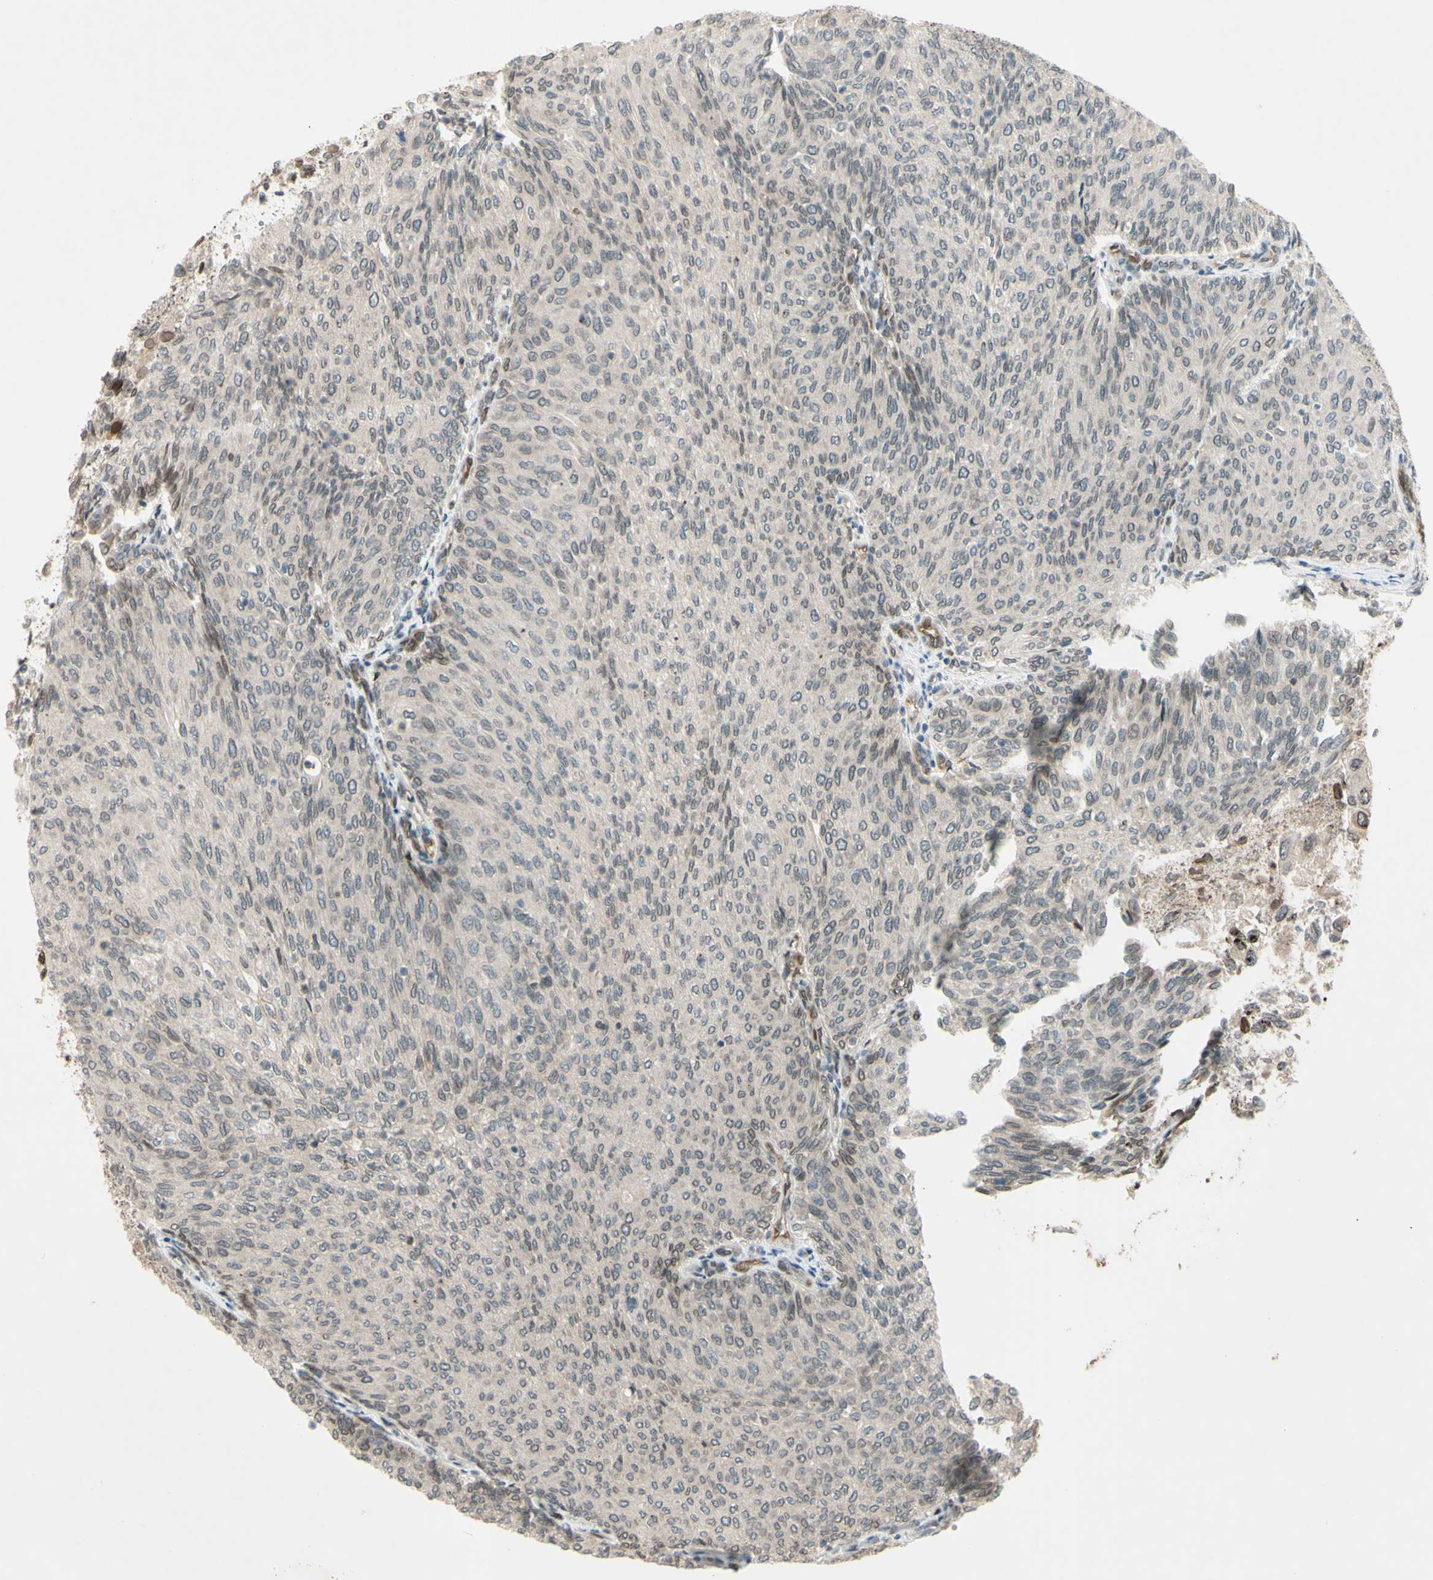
{"staining": {"intensity": "weak", "quantity": "<25%", "location": "nuclear"}, "tissue": "urothelial cancer", "cell_type": "Tumor cells", "image_type": "cancer", "snomed": [{"axis": "morphology", "description": "Urothelial carcinoma, Low grade"}, {"axis": "topography", "description": "Urinary bladder"}], "caption": "Human urothelial cancer stained for a protein using IHC demonstrates no staining in tumor cells.", "gene": "MLF2", "patient": {"sex": "female", "age": 79}}